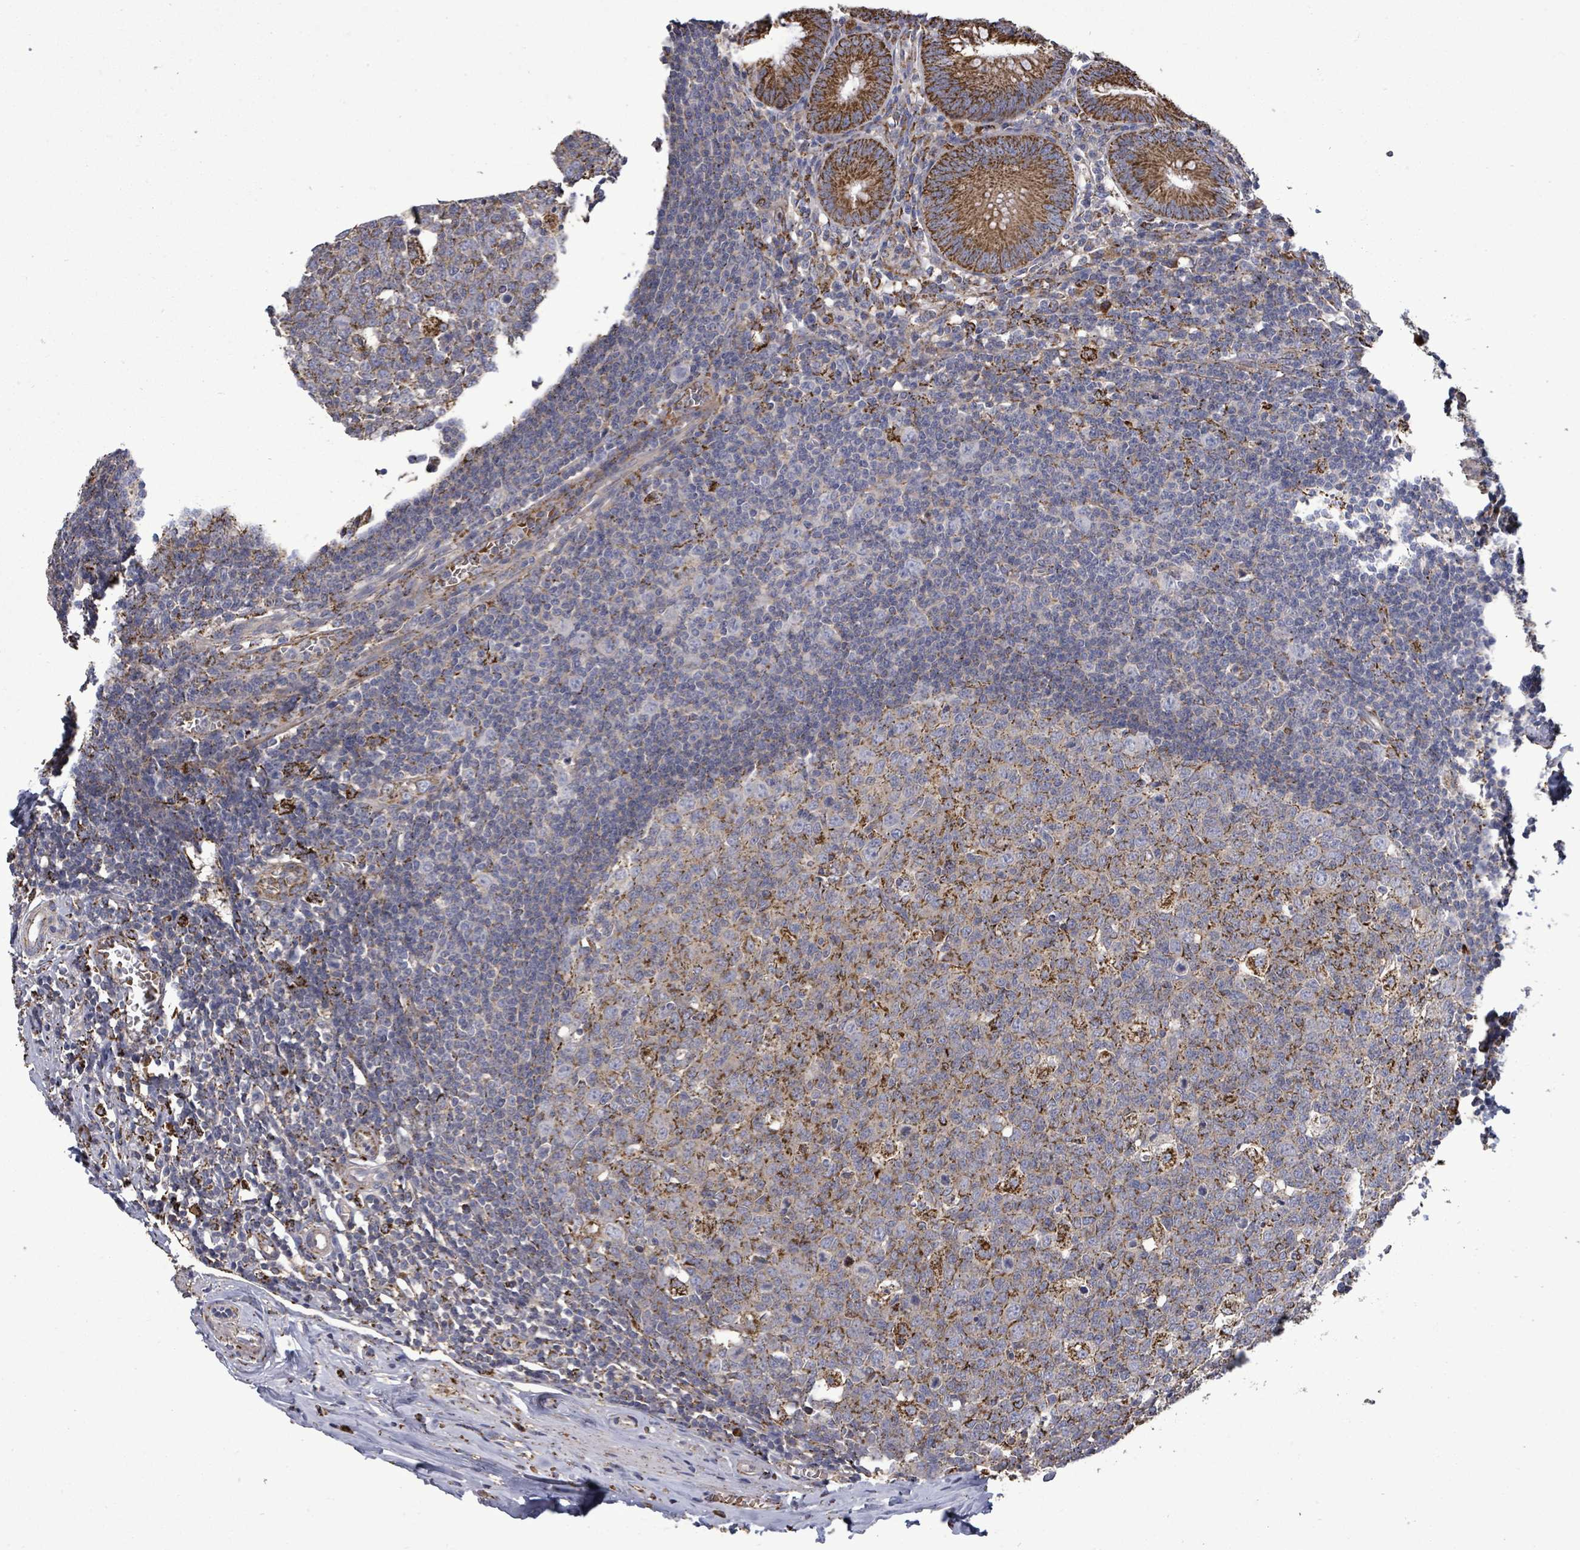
{"staining": {"intensity": "strong", "quantity": ">75%", "location": "cytoplasmic/membranous"}, "tissue": "appendix", "cell_type": "Glandular cells", "image_type": "normal", "snomed": [{"axis": "morphology", "description": "Normal tissue, NOS"}, {"axis": "topography", "description": "Appendix"}], "caption": "Brown immunohistochemical staining in normal appendix shows strong cytoplasmic/membranous expression in approximately >75% of glandular cells.", "gene": "MTMR12", "patient": {"sex": "male", "age": 56}}